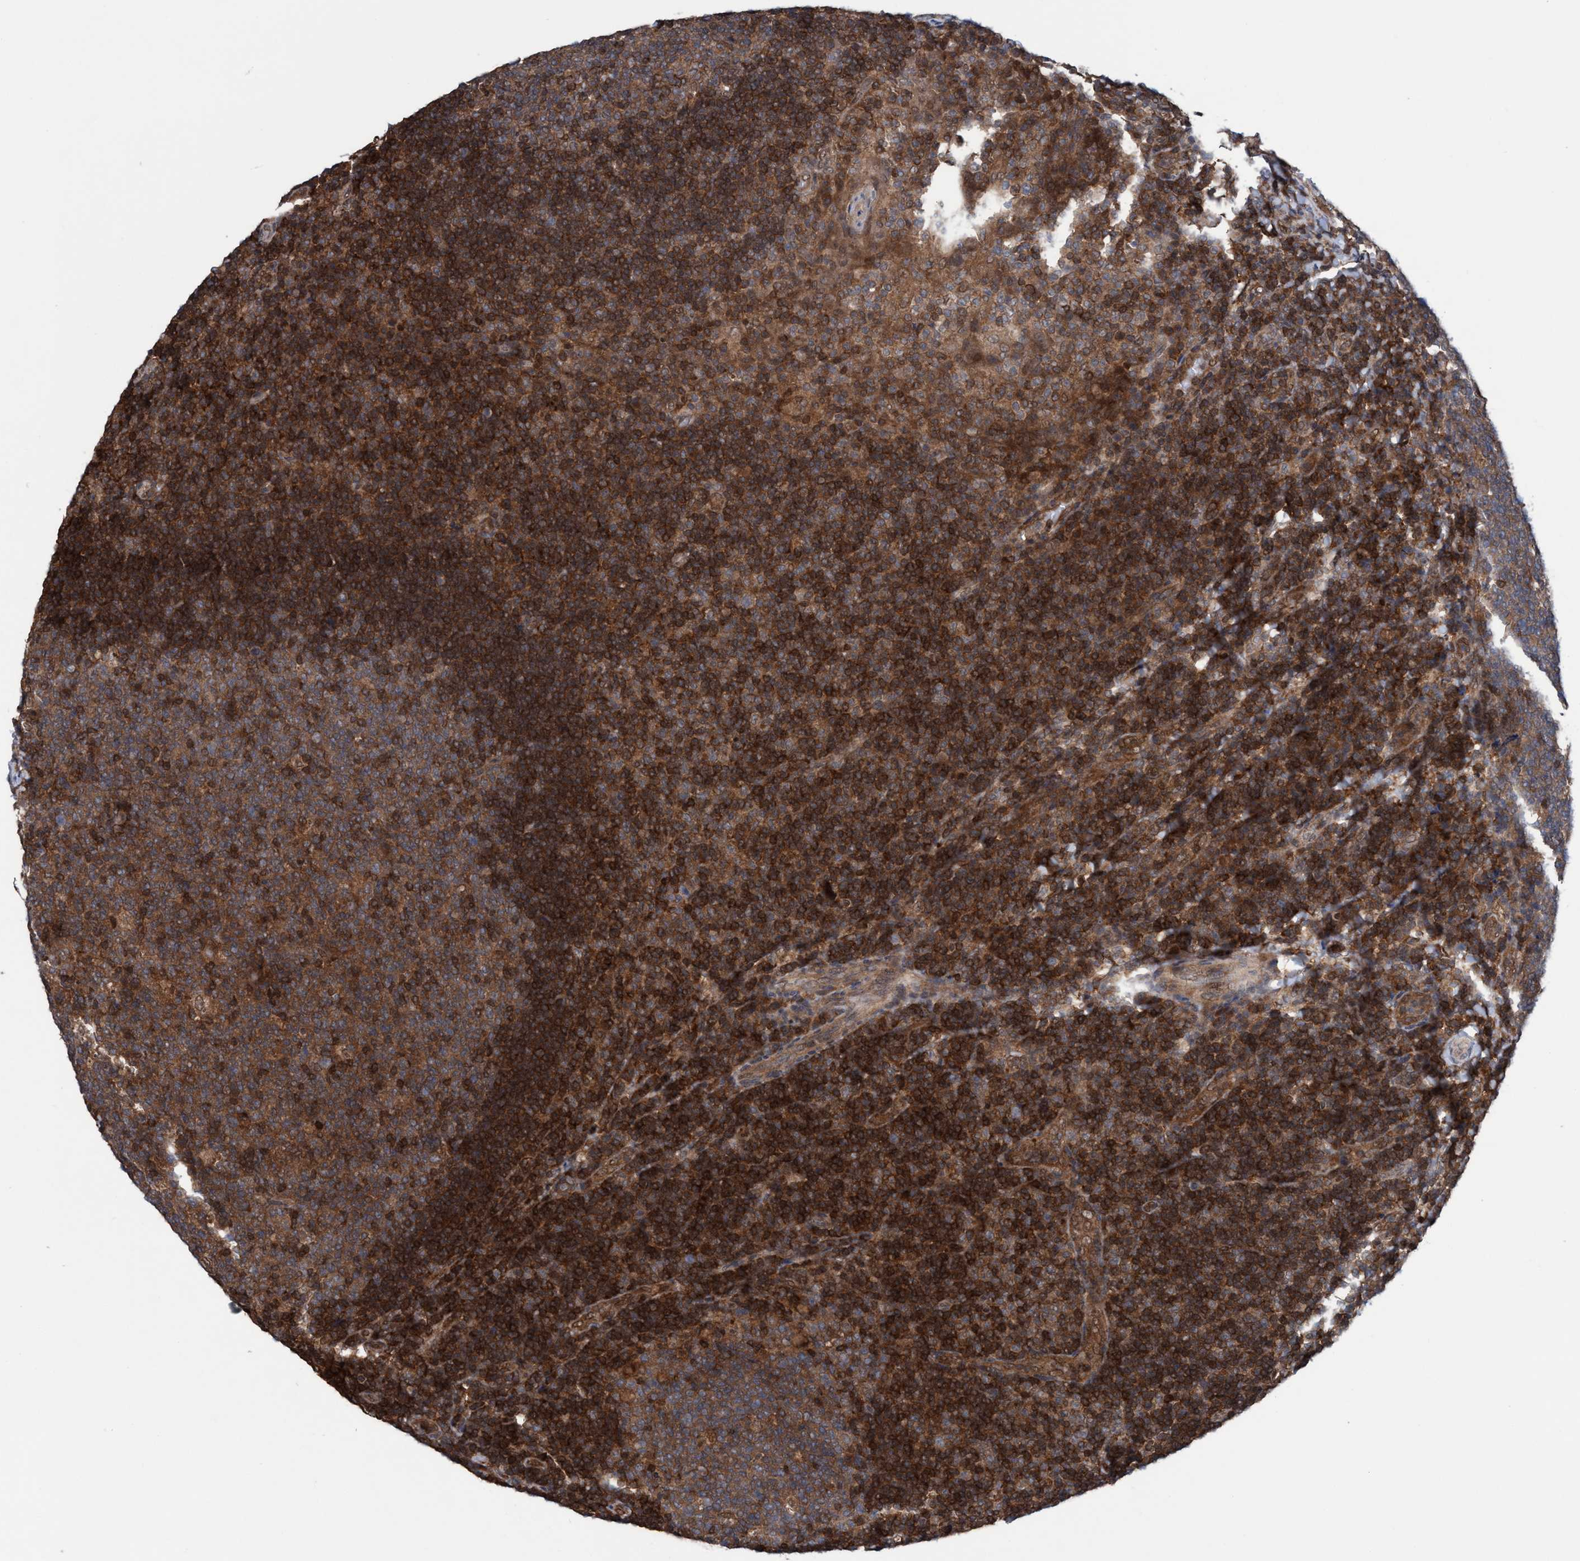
{"staining": {"intensity": "moderate", "quantity": ">75%", "location": "cytoplasmic/membranous"}, "tissue": "tonsil", "cell_type": "Germinal center cells", "image_type": "normal", "snomed": [{"axis": "morphology", "description": "Normal tissue, NOS"}, {"axis": "topography", "description": "Tonsil"}], "caption": "DAB (3,3'-diaminobenzidine) immunohistochemical staining of unremarkable human tonsil reveals moderate cytoplasmic/membranous protein positivity in about >75% of germinal center cells.", "gene": "GLOD4", "patient": {"sex": "male", "age": 17}}